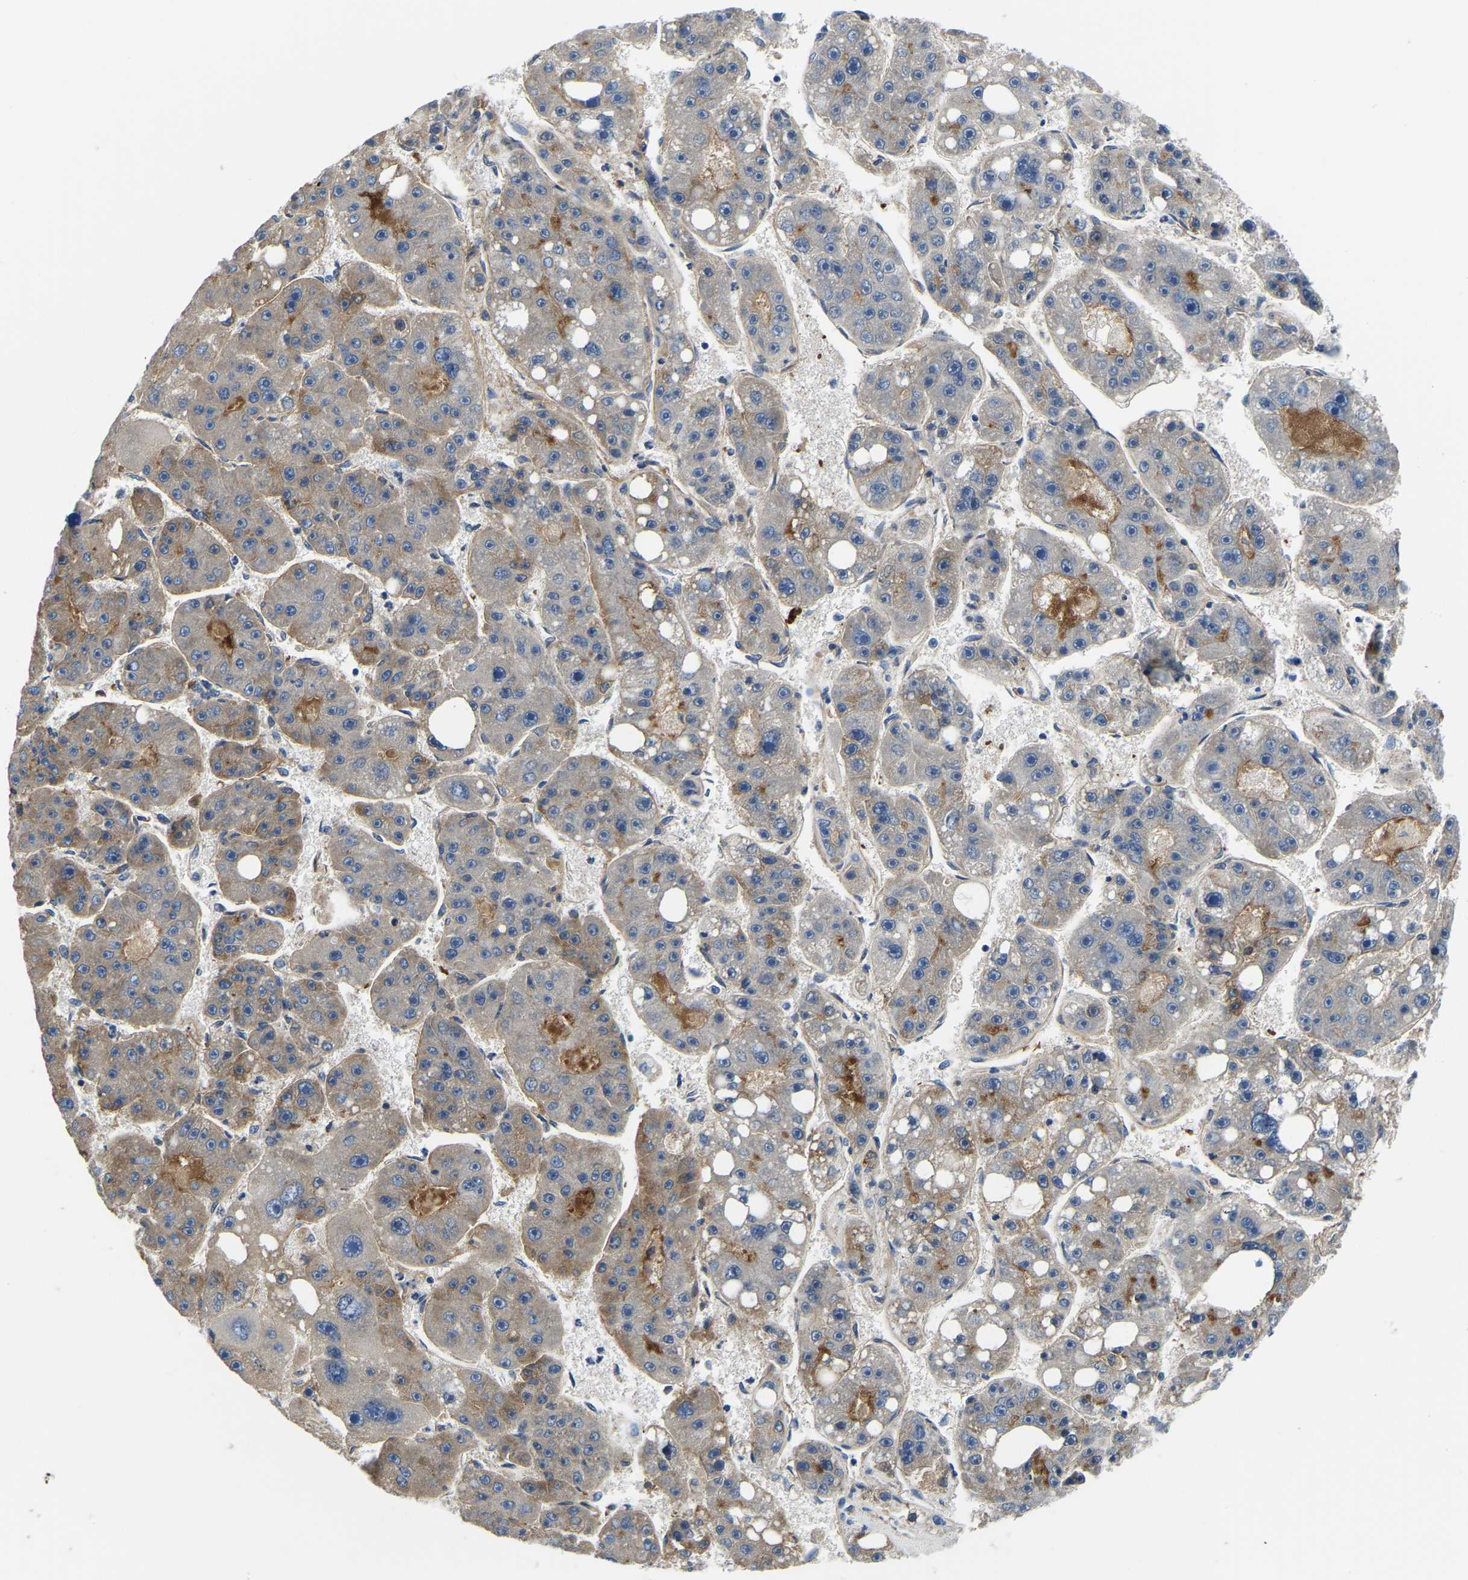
{"staining": {"intensity": "negative", "quantity": "none", "location": "none"}, "tissue": "liver cancer", "cell_type": "Tumor cells", "image_type": "cancer", "snomed": [{"axis": "morphology", "description": "Carcinoma, Hepatocellular, NOS"}, {"axis": "topography", "description": "Liver"}], "caption": "Liver cancer (hepatocellular carcinoma) was stained to show a protein in brown. There is no significant expression in tumor cells.", "gene": "LIAS", "patient": {"sex": "female", "age": 61}}